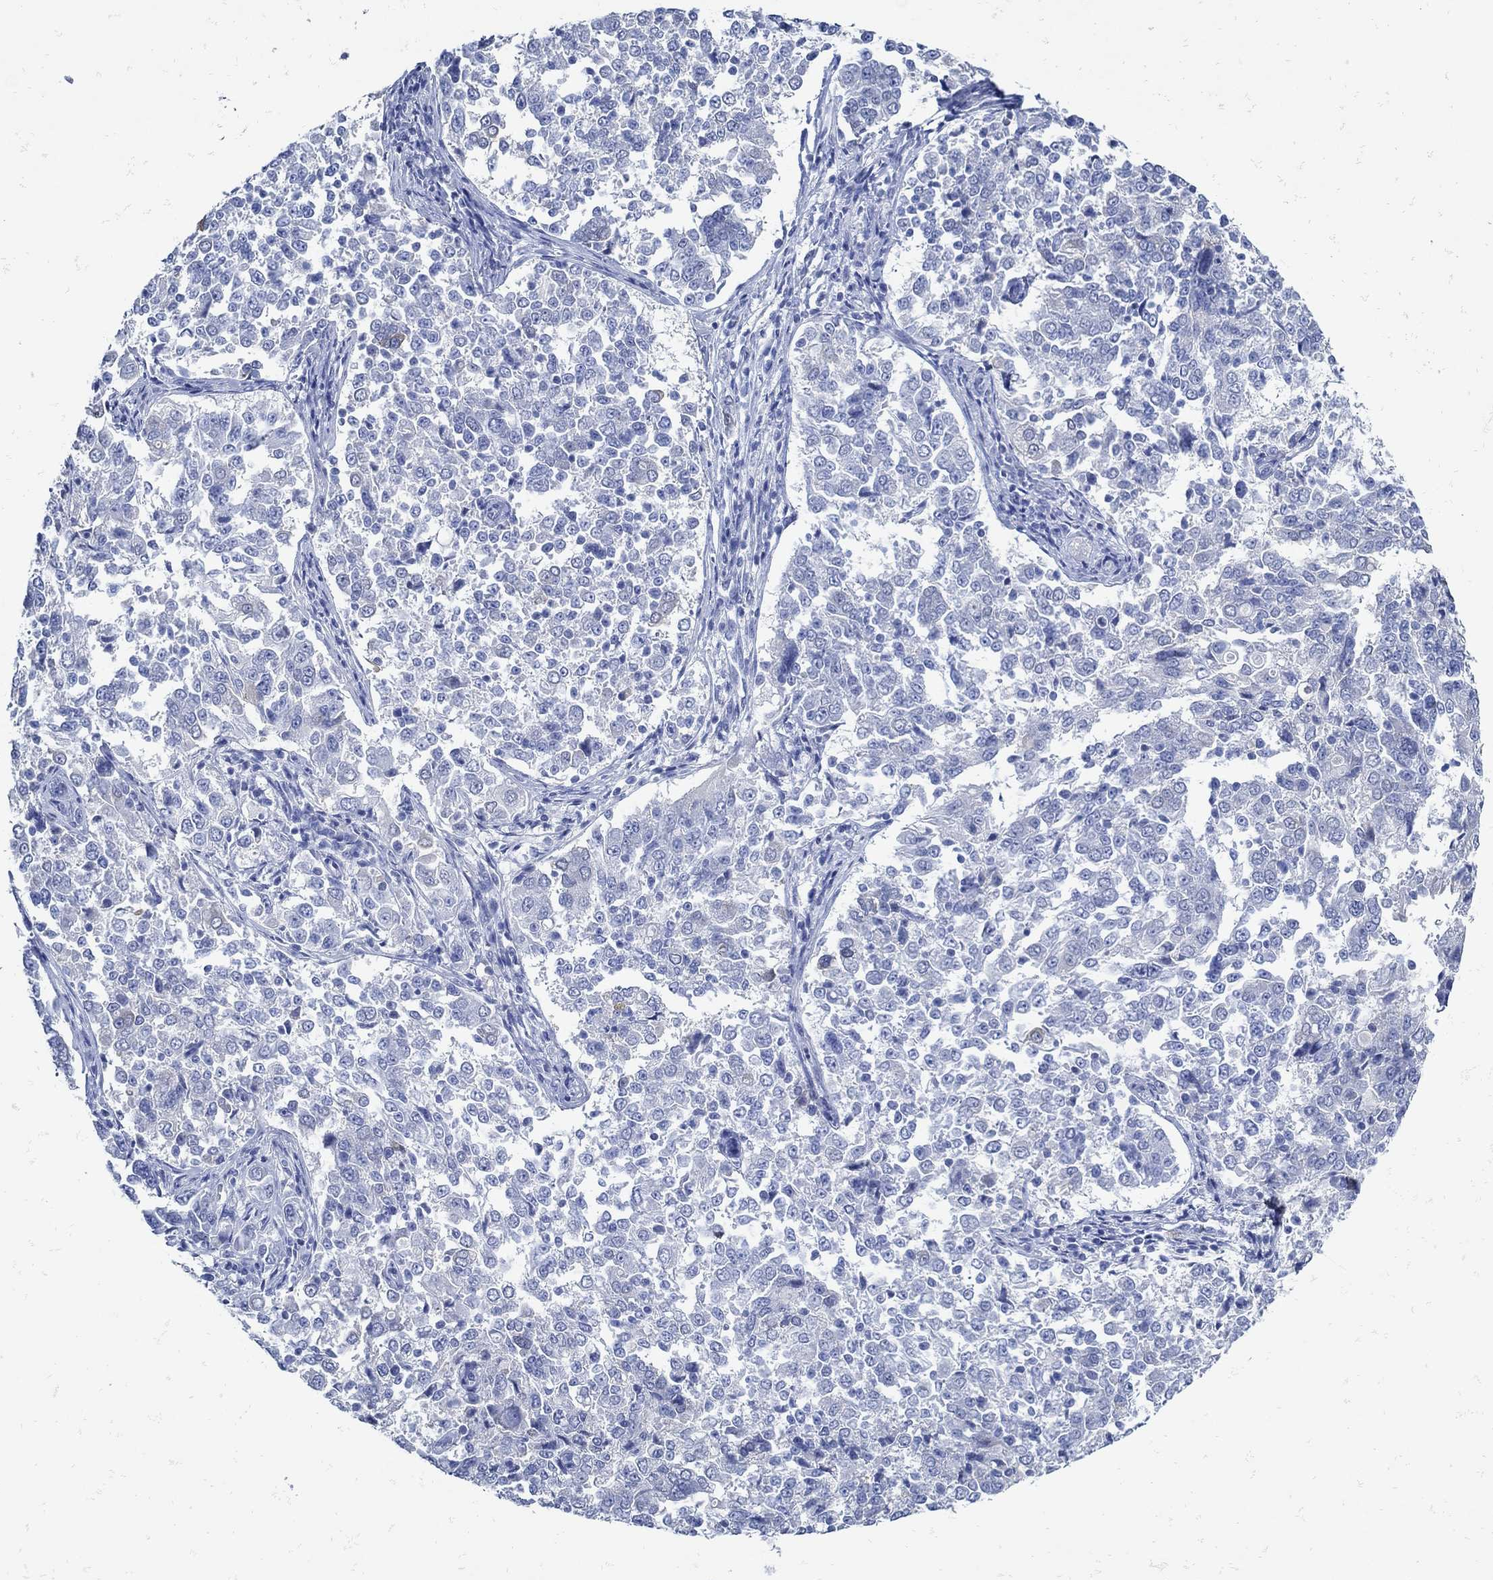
{"staining": {"intensity": "negative", "quantity": "none", "location": "none"}, "tissue": "endometrial cancer", "cell_type": "Tumor cells", "image_type": "cancer", "snomed": [{"axis": "morphology", "description": "Adenocarcinoma, NOS"}, {"axis": "topography", "description": "Endometrium"}], "caption": "This is an immunohistochemistry histopathology image of human adenocarcinoma (endometrial). There is no expression in tumor cells.", "gene": "NOS1", "patient": {"sex": "female", "age": 43}}